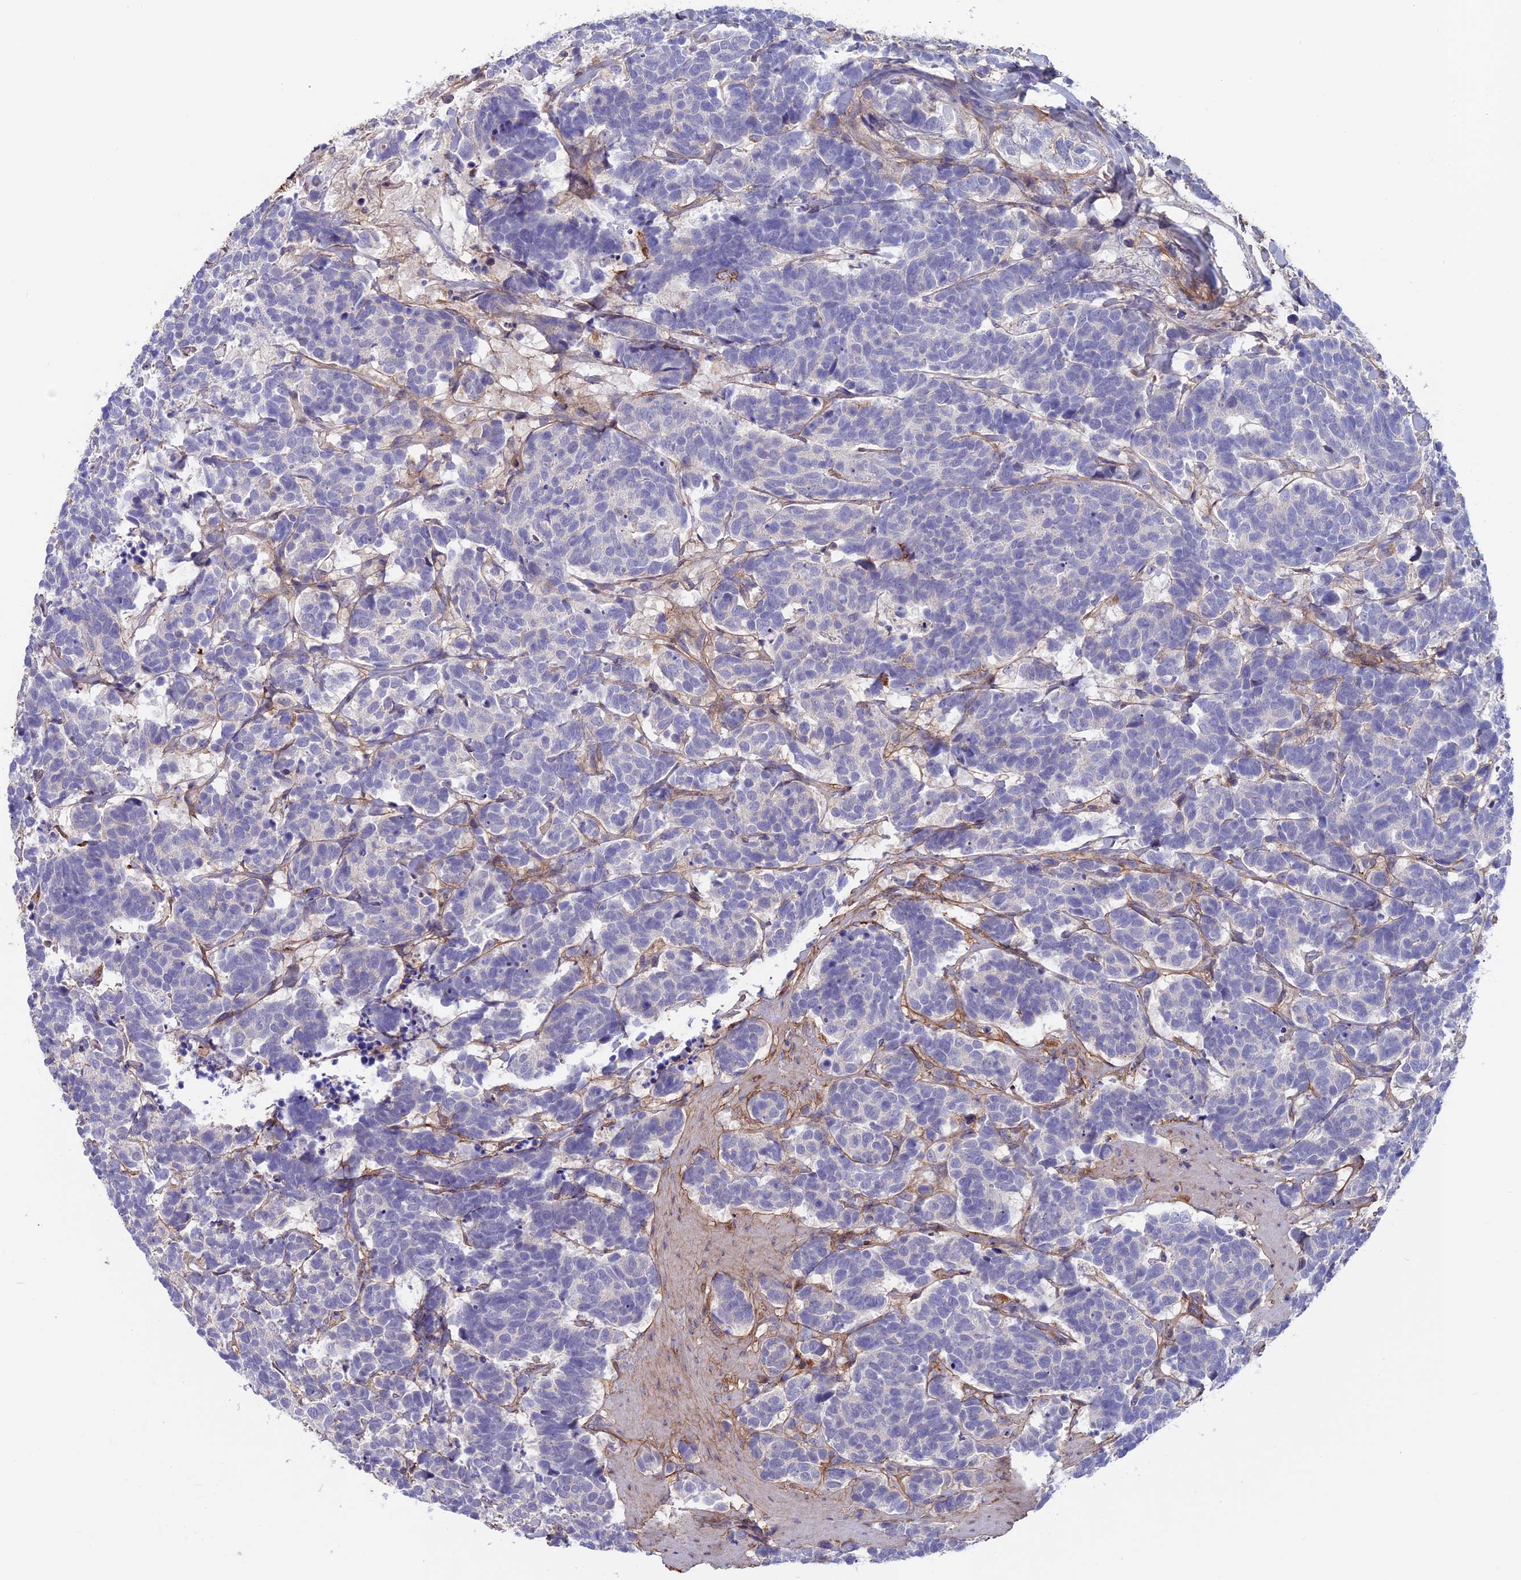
{"staining": {"intensity": "negative", "quantity": "none", "location": "none"}, "tissue": "carcinoid", "cell_type": "Tumor cells", "image_type": "cancer", "snomed": [{"axis": "morphology", "description": "Carcinoma, NOS"}, {"axis": "morphology", "description": "Carcinoid, malignant, NOS"}, {"axis": "topography", "description": "Urinary bladder"}], "caption": "Carcinoid (malignant) was stained to show a protein in brown. There is no significant expression in tumor cells. The staining is performed using DAB (3,3'-diaminobenzidine) brown chromogen with nuclei counter-stained in using hematoxylin.", "gene": "COL4A3", "patient": {"sex": "male", "age": 57}}